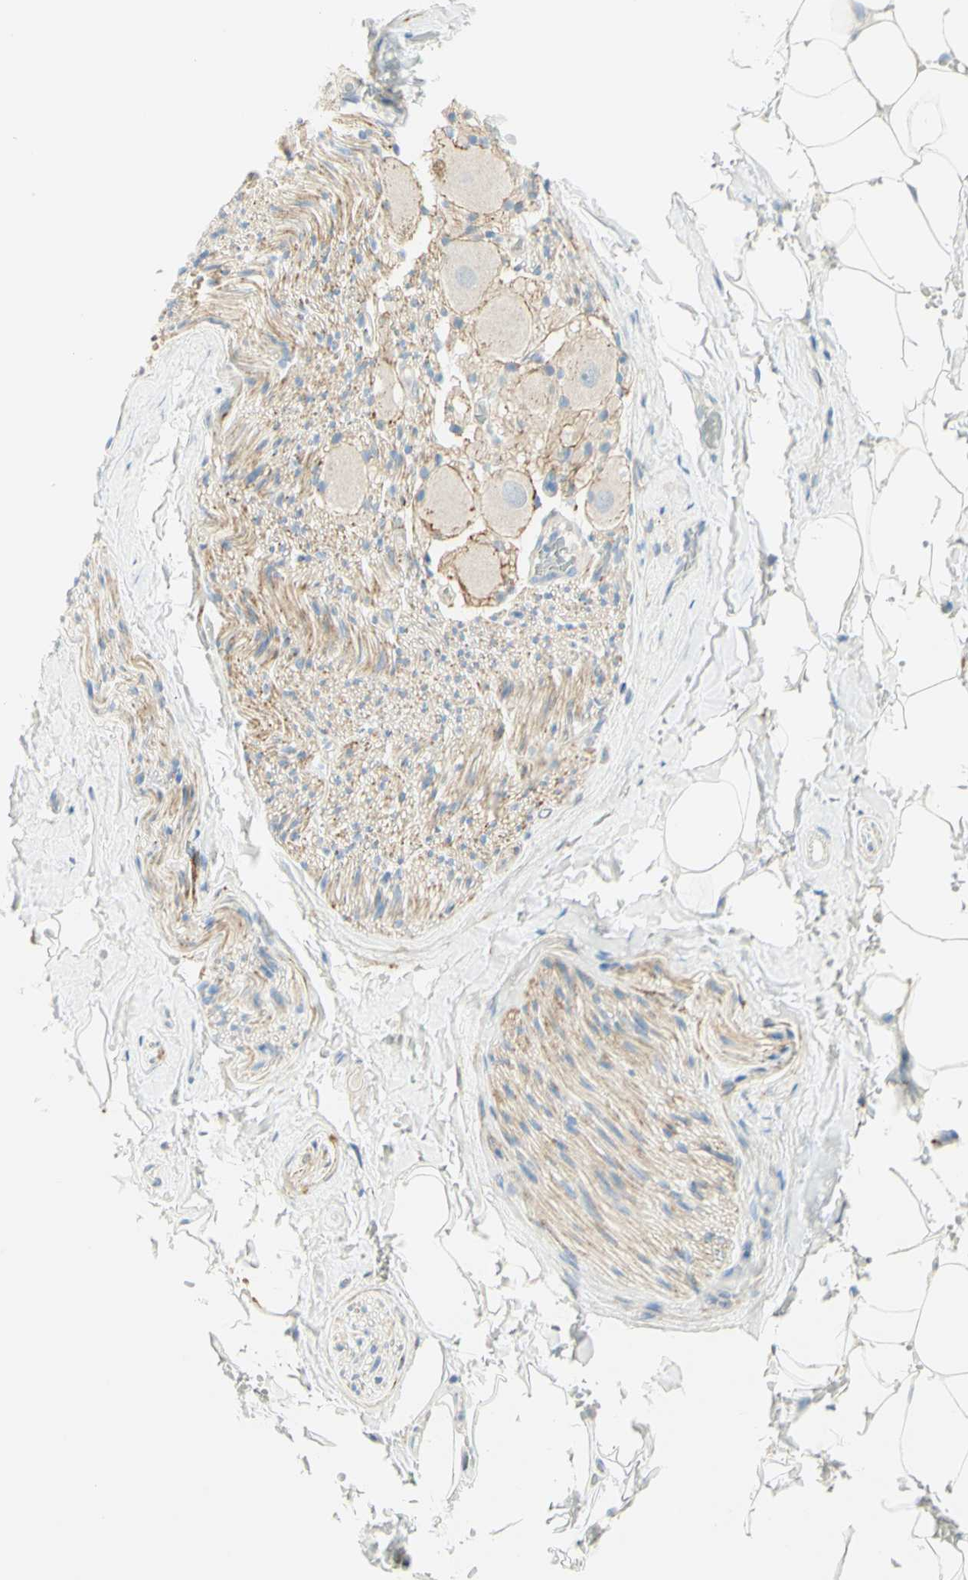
{"staining": {"intensity": "negative", "quantity": "none", "location": "none"}, "tissue": "adipose tissue", "cell_type": "Adipocytes", "image_type": "normal", "snomed": [{"axis": "morphology", "description": "Normal tissue, NOS"}, {"axis": "topography", "description": "Peripheral nerve tissue"}], "caption": "This is a photomicrograph of immunohistochemistry (IHC) staining of normal adipose tissue, which shows no expression in adipocytes.", "gene": "GCNT3", "patient": {"sex": "male", "age": 70}}